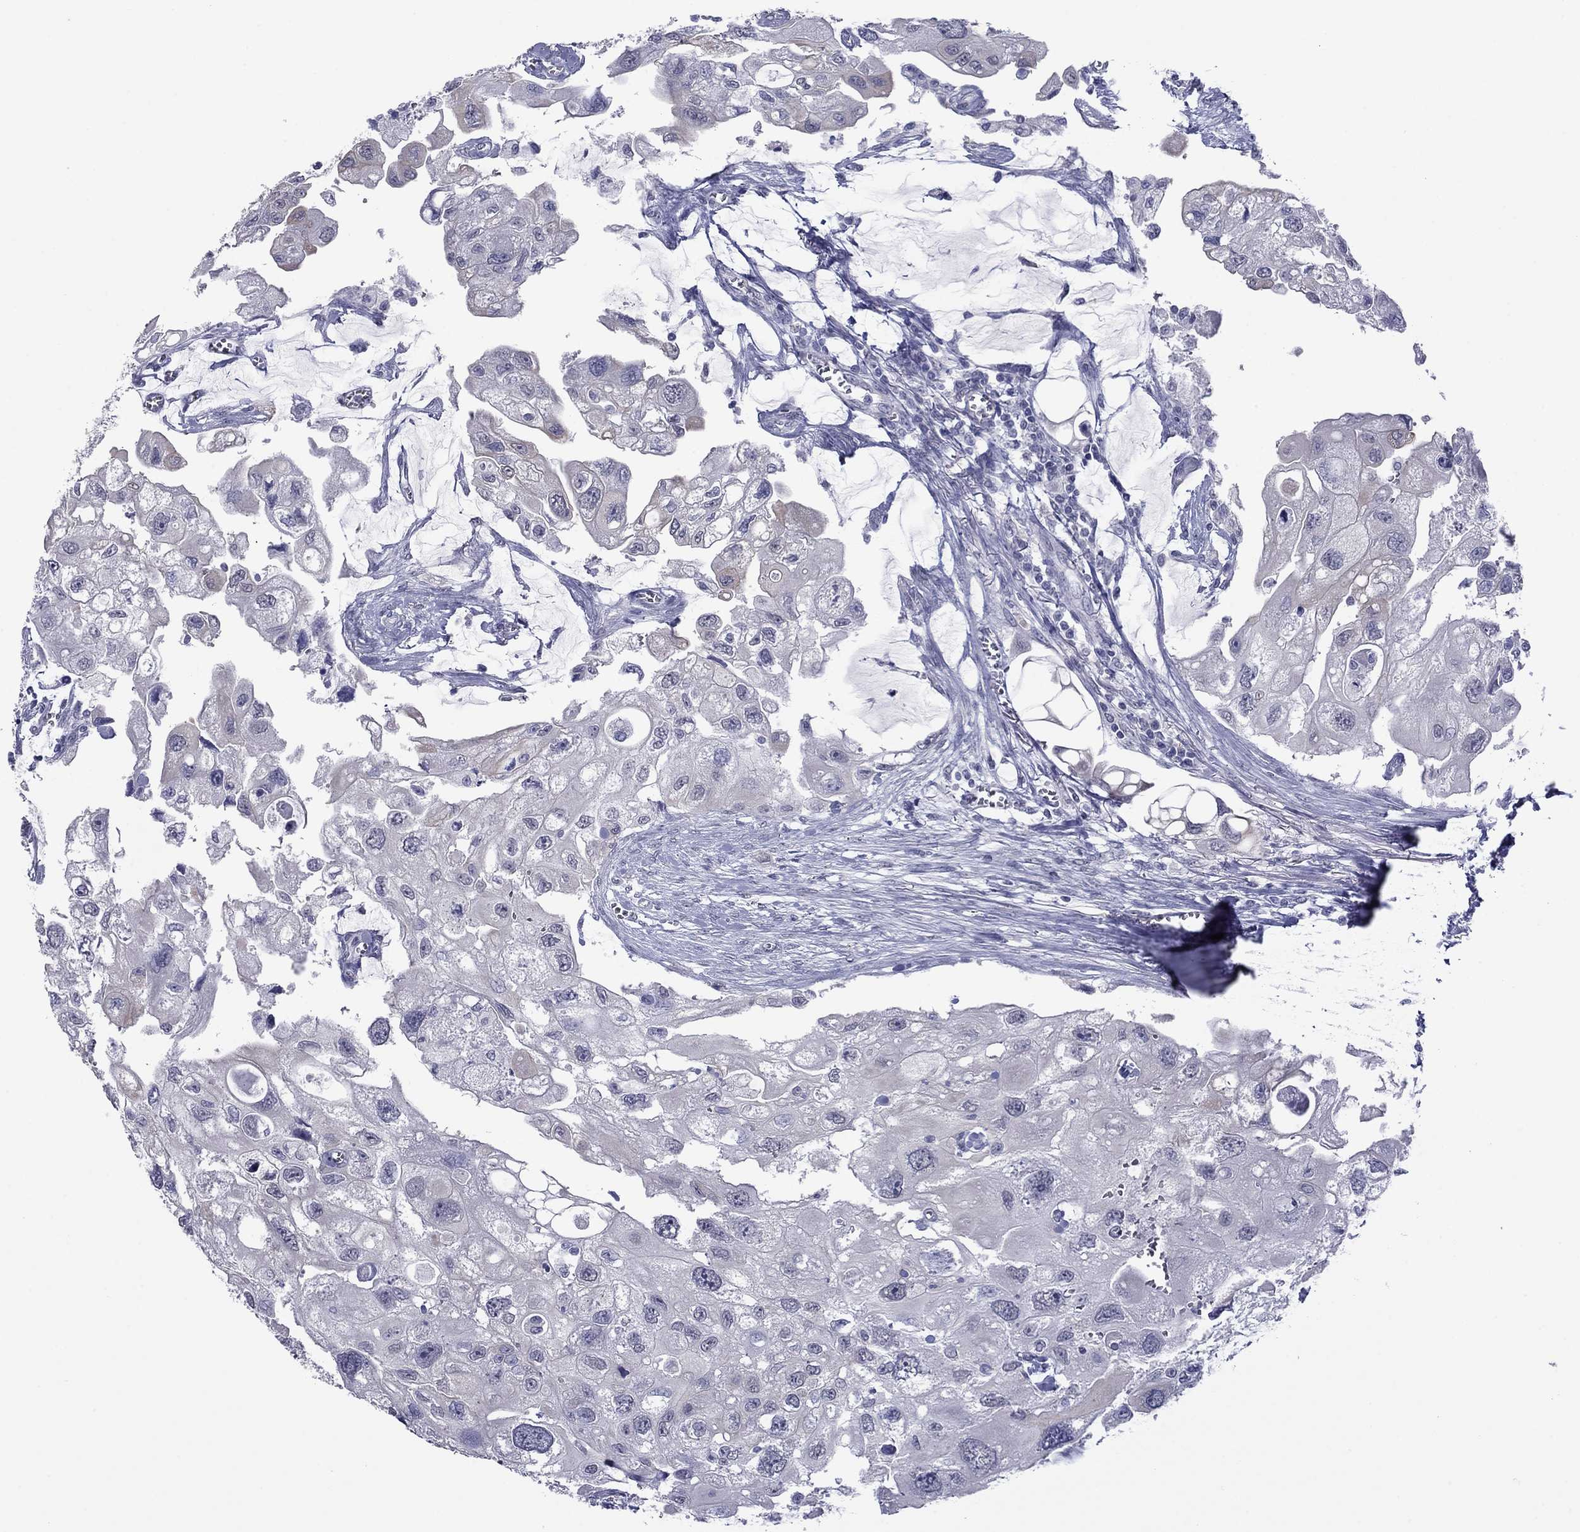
{"staining": {"intensity": "negative", "quantity": "none", "location": "none"}, "tissue": "urothelial cancer", "cell_type": "Tumor cells", "image_type": "cancer", "snomed": [{"axis": "morphology", "description": "Urothelial carcinoma, High grade"}, {"axis": "topography", "description": "Urinary bladder"}], "caption": "IHC image of human urothelial cancer stained for a protein (brown), which reveals no expression in tumor cells.", "gene": "HAO1", "patient": {"sex": "male", "age": 59}}